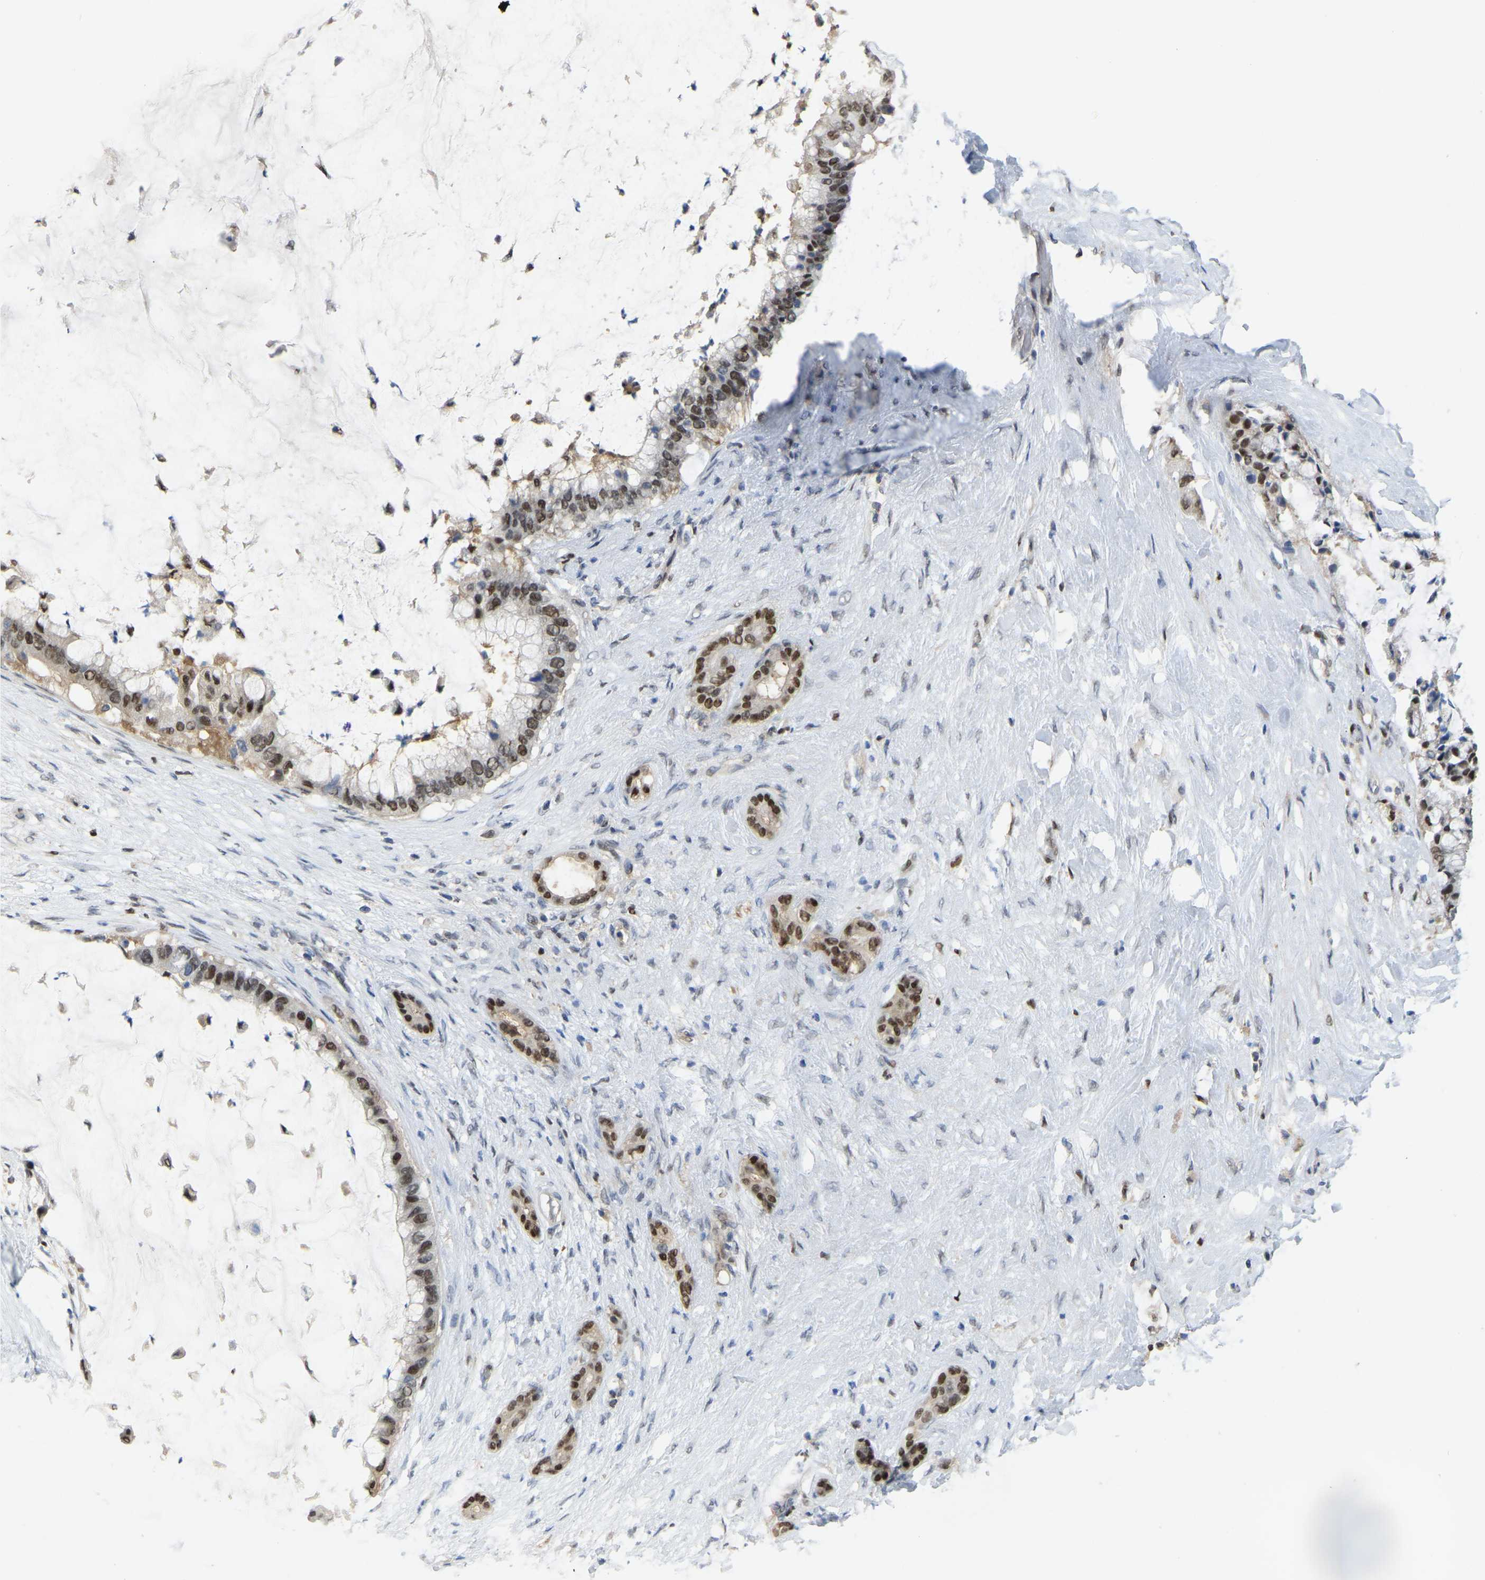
{"staining": {"intensity": "moderate", "quantity": ">75%", "location": "nuclear"}, "tissue": "pancreatic cancer", "cell_type": "Tumor cells", "image_type": "cancer", "snomed": [{"axis": "morphology", "description": "Adenocarcinoma, NOS"}, {"axis": "topography", "description": "Pancreas"}], "caption": "A brown stain labels moderate nuclear expression of a protein in human pancreatic cancer tumor cells.", "gene": "KLRG2", "patient": {"sex": "male", "age": 41}}